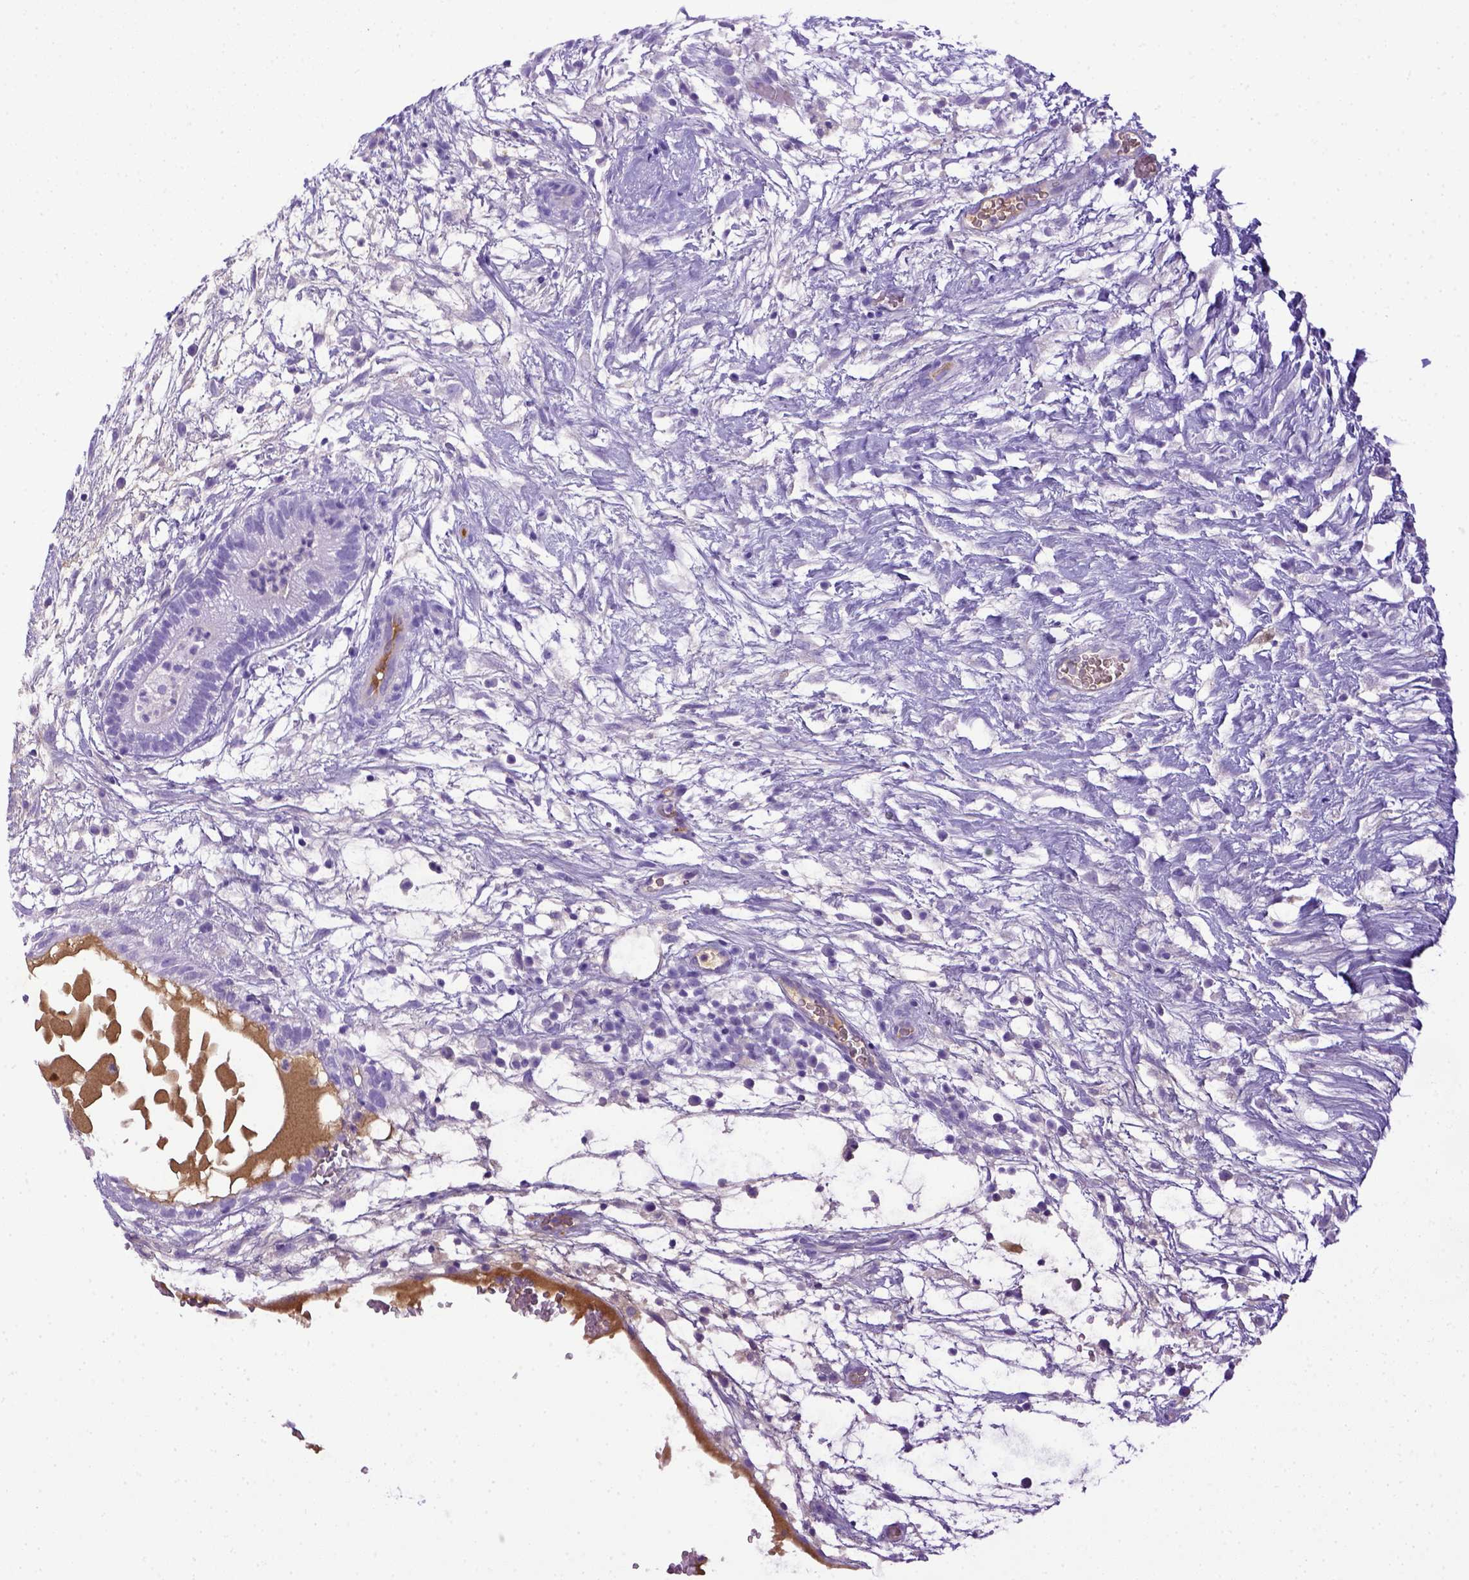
{"staining": {"intensity": "negative", "quantity": "none", "location": "none"}, "tissue": "testis cancer", "cell_type": "Tumor cells", "image_type": "cancer", "snomed": [{"axis": "morphology", "description": "Normal tissue, NOS"}, {"axis": "morphology", "description": "Carcinoma, Embryonal, NOS"}, {"axis": "topography", "description": "Testis"}], "caption": "Tumor cells are negative for brown protein staining in testis embryonal carcinoma.", "gene": "ITIH4", "patient": {"sex": "male", "age": 32}}